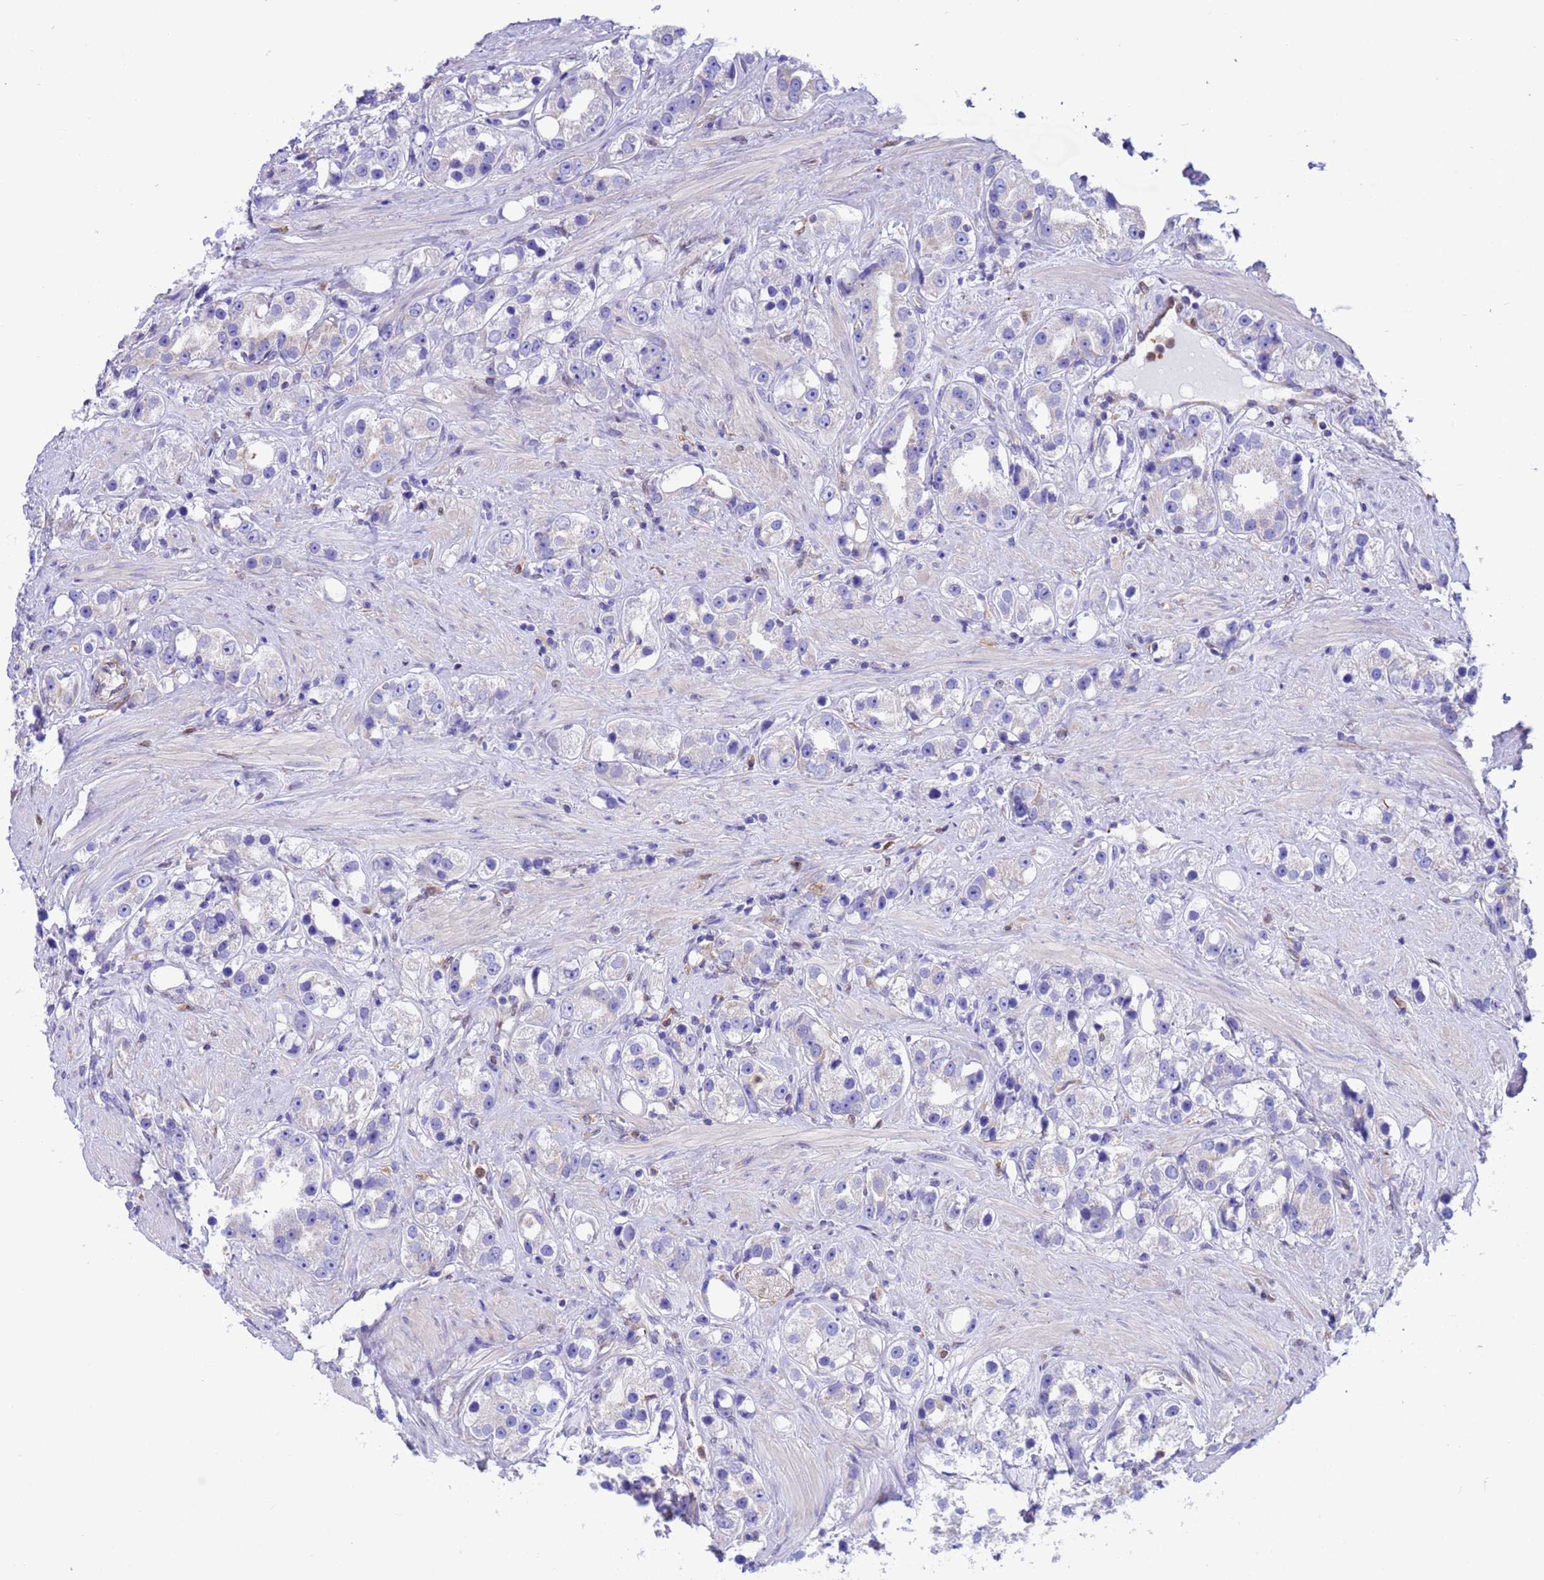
{"staining": {"intensity": "negative", "quantity": "none", "location": "none"}, "tissue": "prostate cancer", "cell_type": "Tumor cells", "image_type": "cancer", "snomed": [{"axis": "morphology", "description": "Adenocarcinoma, NOS"}, {"axis": "topography", "description": "Prostate"}], "caption": "Adenocarcinoma (prostate) was stained to show a protein in brown. There is no significant positivity in tumor cells. The staining is performed using DAB (3,3'-diaminobenzidine) brown chromogen with nuclei counter-stained in using hematoxylin.", "gene": "C6orf47", "patient": {"sex": "male", "age": 79}}